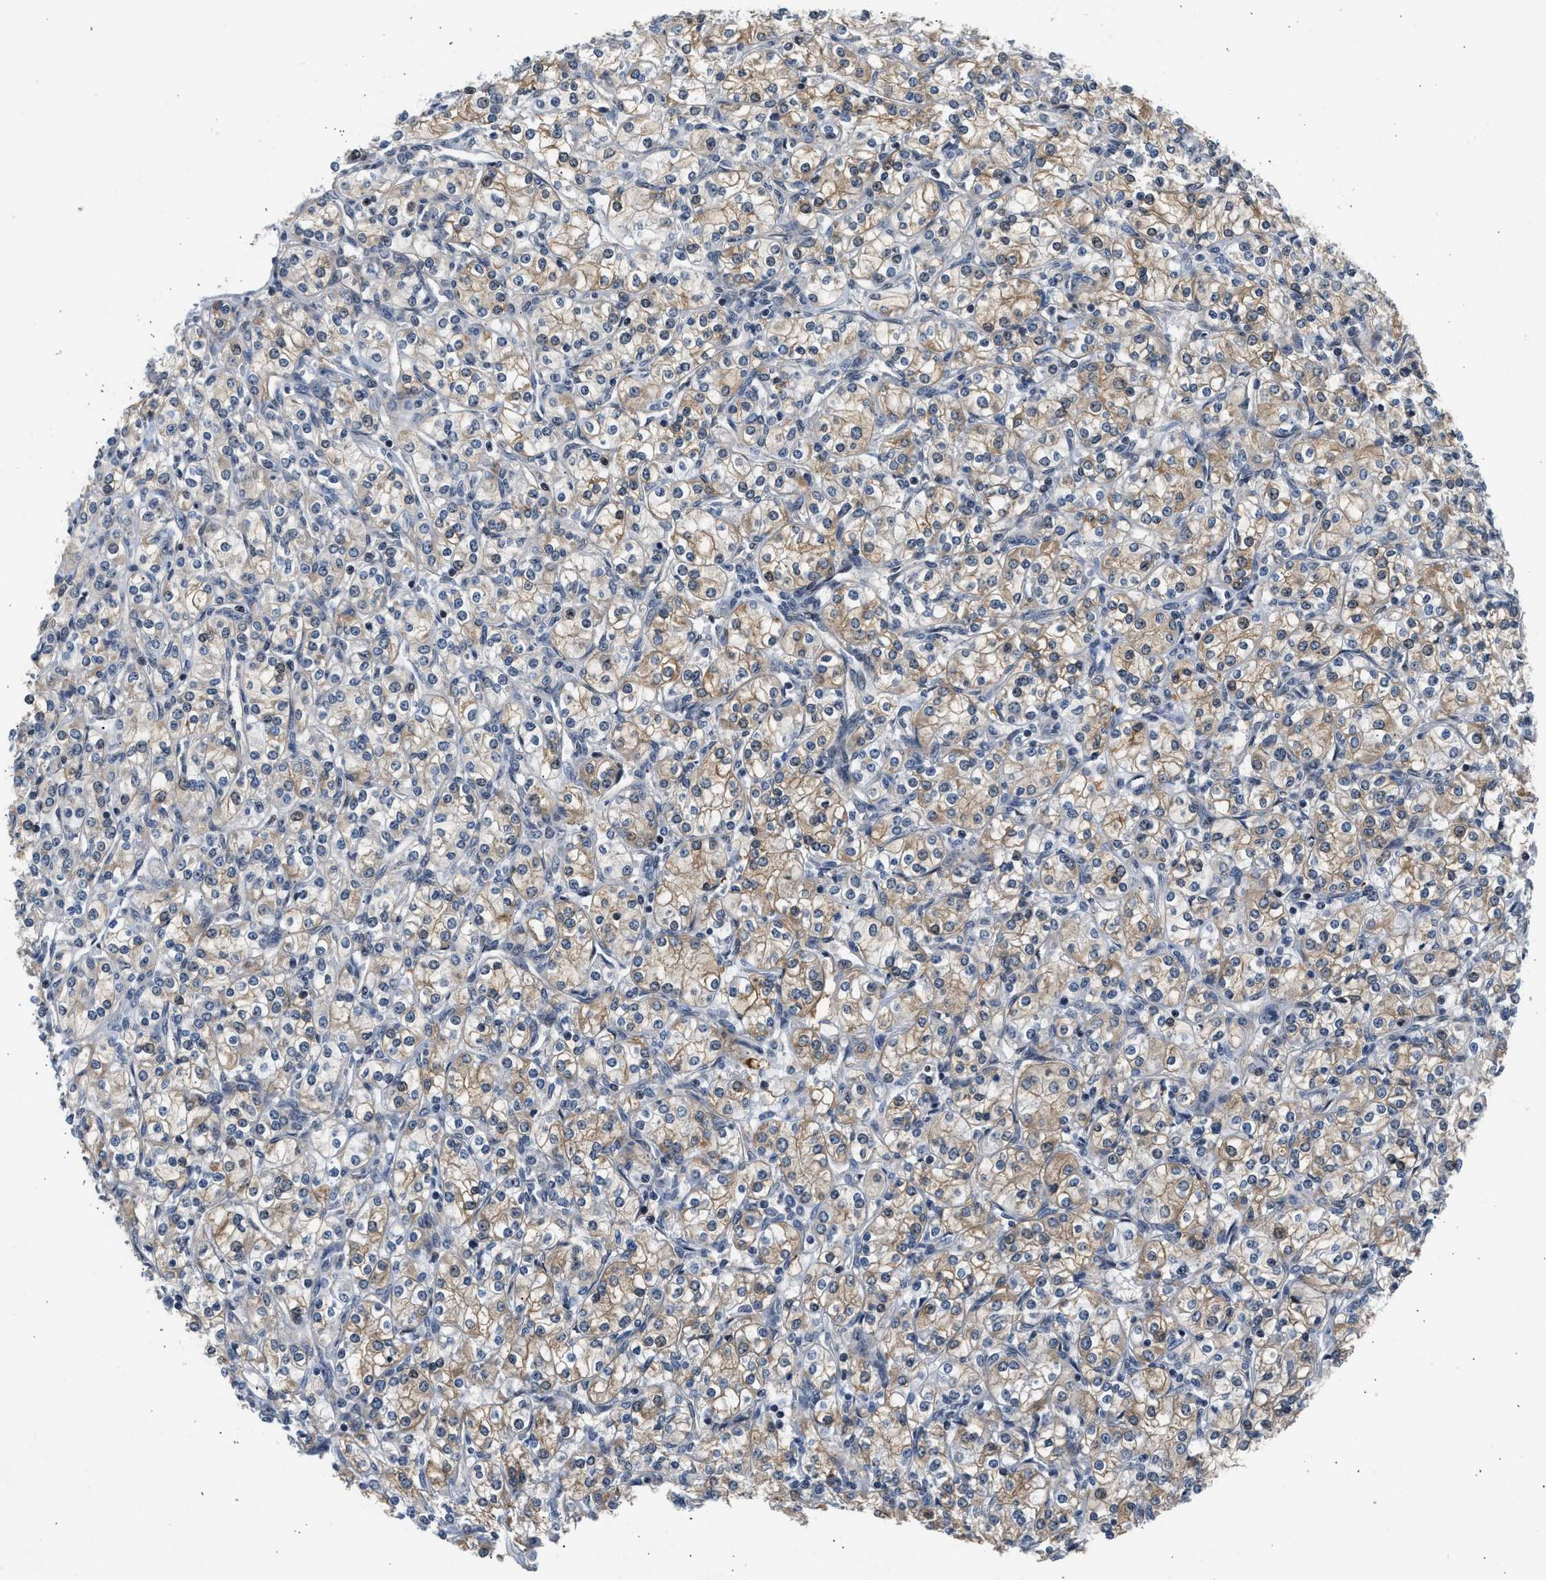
{"staining": {"intensity": "weak", "quantity": "25%-75%", "location": "cytoplasmic/membranous"}, "tissue": "renal cancer", "cell_type": "Tumor cells", "image_type": "cancer", "snomed": [{"axis": "morphology", "description": "Adenocarcinoma, NOS"}, {"axis": "topography", "description": "Kidney"}], "caption": "The immunohistochemical stain shows weak cytoplasmic/membranous staining in tumor cells of renal cancer tissue.", "gene": "OLIG3", "patient": {"sex": "male", "age": 77}}